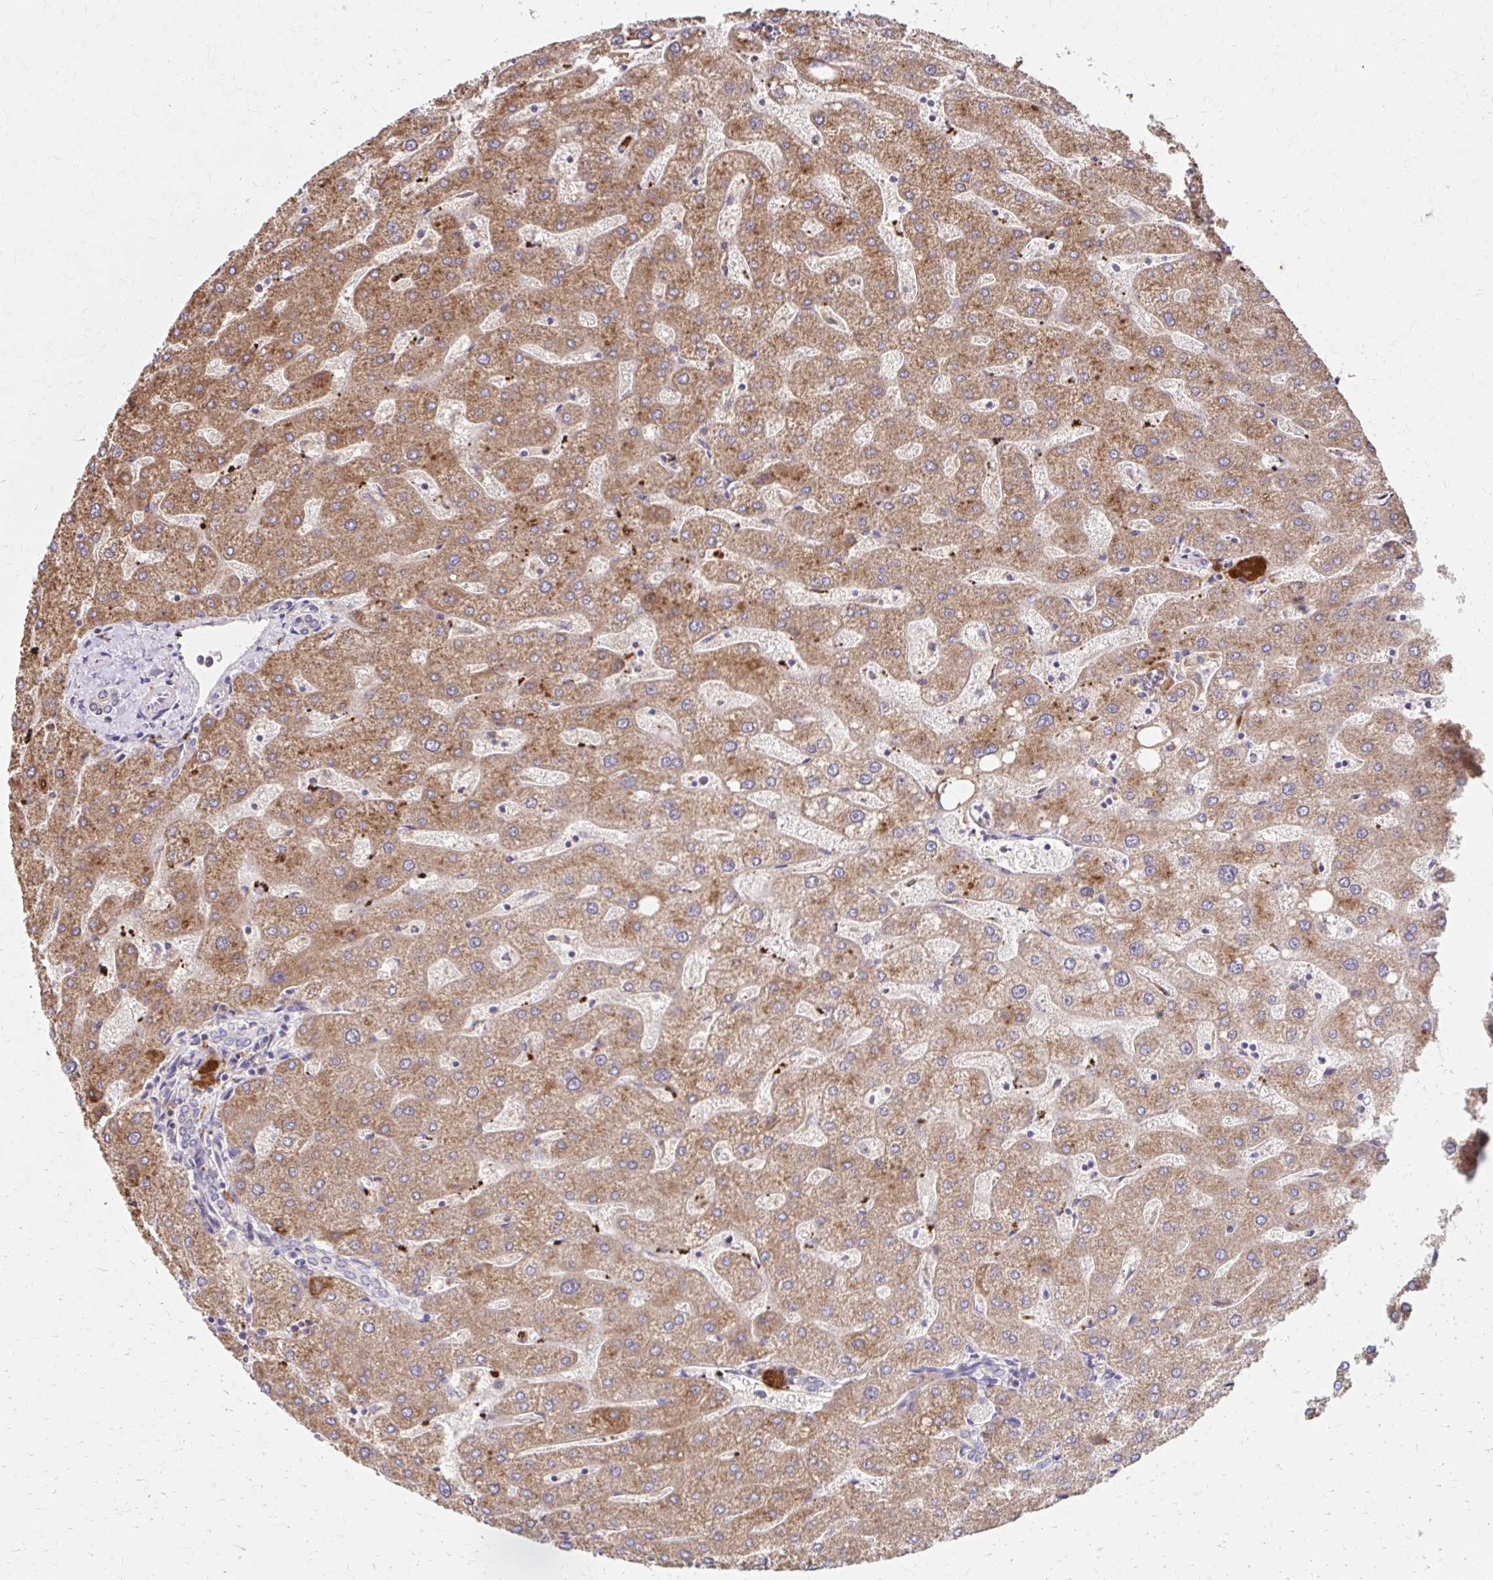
{"staining": {"intensity": "negative", "quantity": "none", "location": "none"}, "tissue": "liver", "cell_type": "Cholangiocytes", "image_type": "normal", "snomed": [{"axis": "morphology", "description": "Normal tissue, NOS"}, {"axis": "topography", "description": "Liver"}], "caption": "IHC of benign liver exhibits no positivity in cholangiocytes.", "gene": "HMGCS2", "patient": {"sex": "male", "age": 67}}